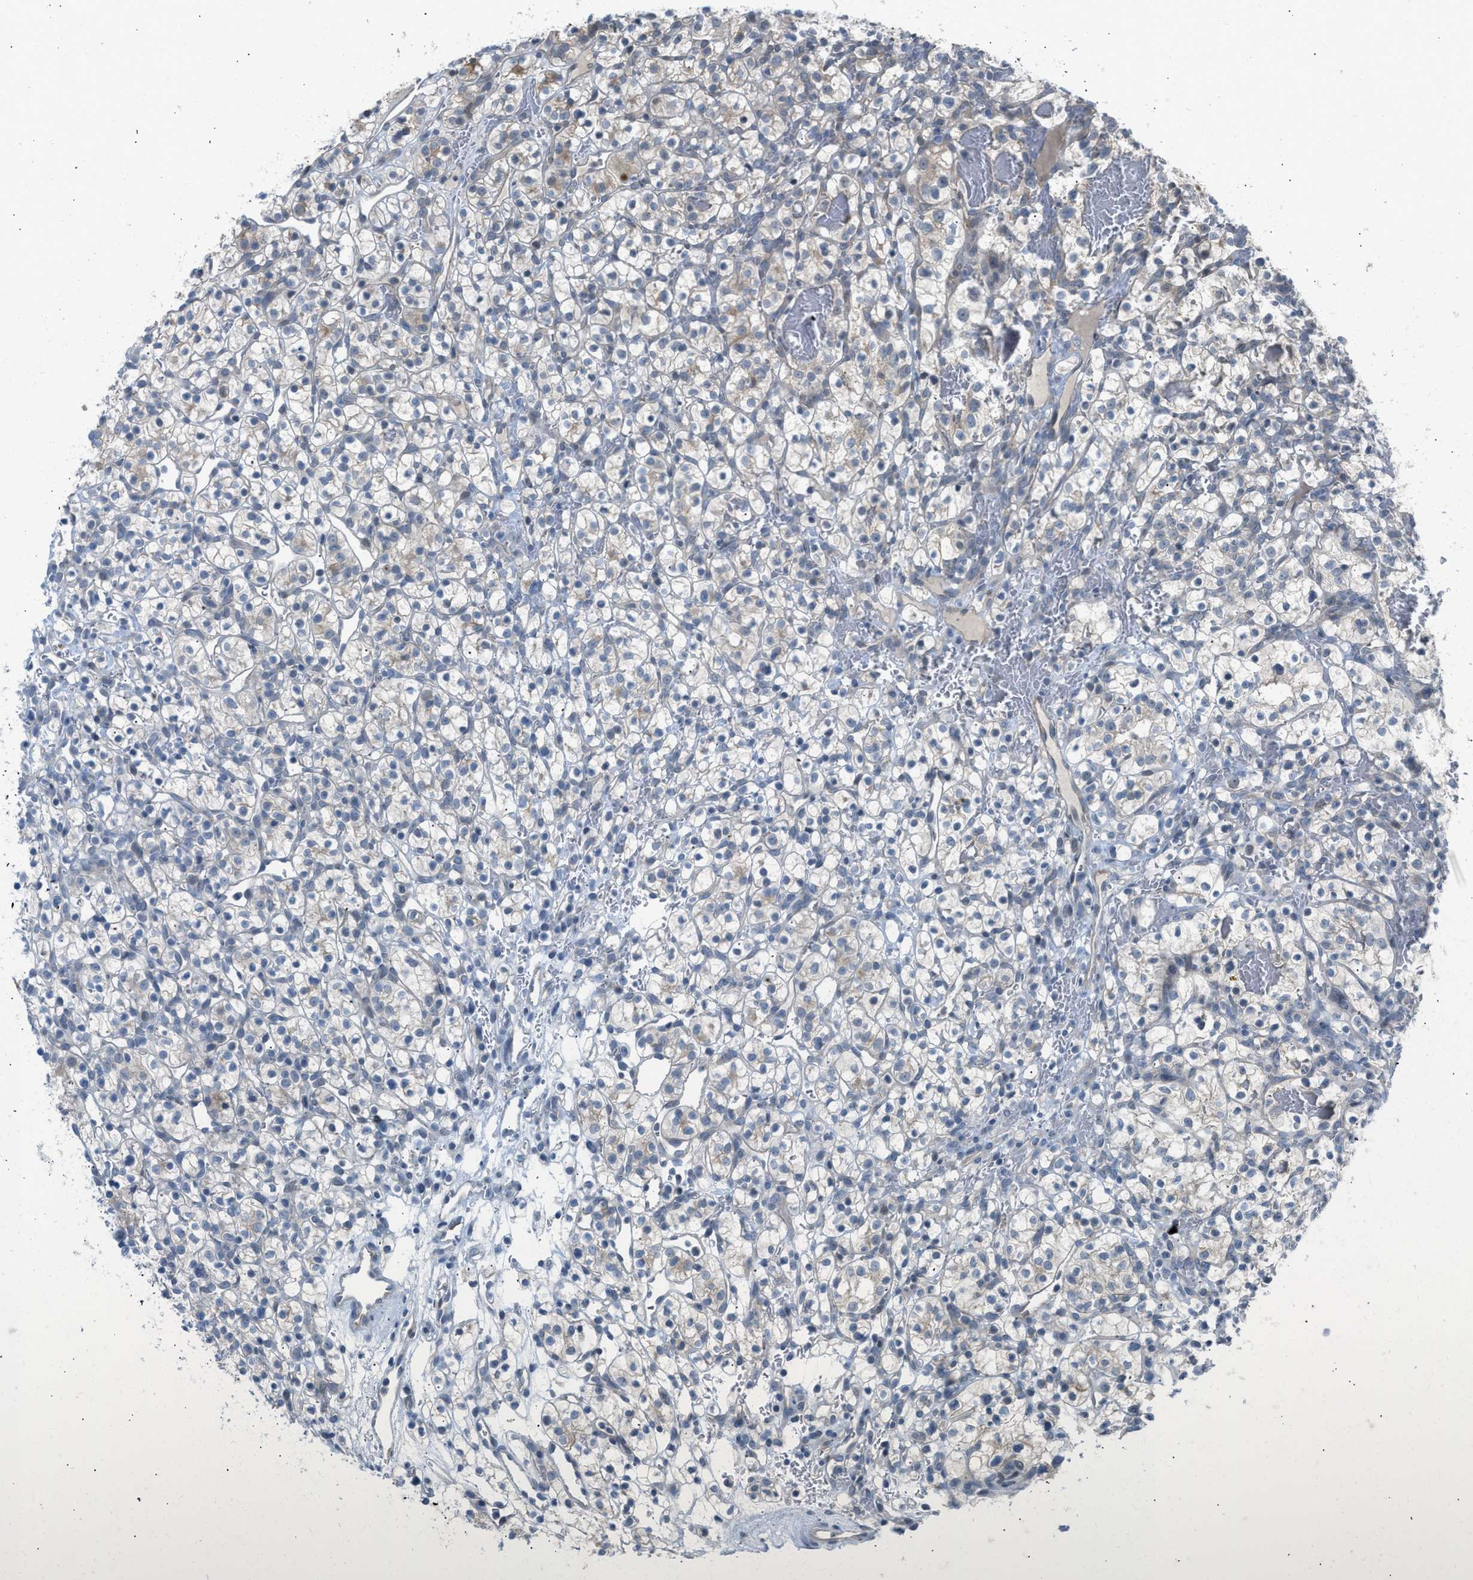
{"staining": {"intensity": "weak", "quantity": "<25%", "location": "cytoplasmic/membranous"}, "tissue": "renal cancer", "cell_type": "Tumor cells", "image_type": "cancer", "snomed": [{"axis": "morphology", "description": "Adenocarcinoma, NOS"}, {"axis": "topography", "description": "Kidney"}], "caption": "High power microscopy histopathology image of an IHC micrograph of adenocarcinoma (renal), revealing no significant staining in tumor cells.", "gene": "TTBK2", "patient": {"sex": "female", "age": 57}}